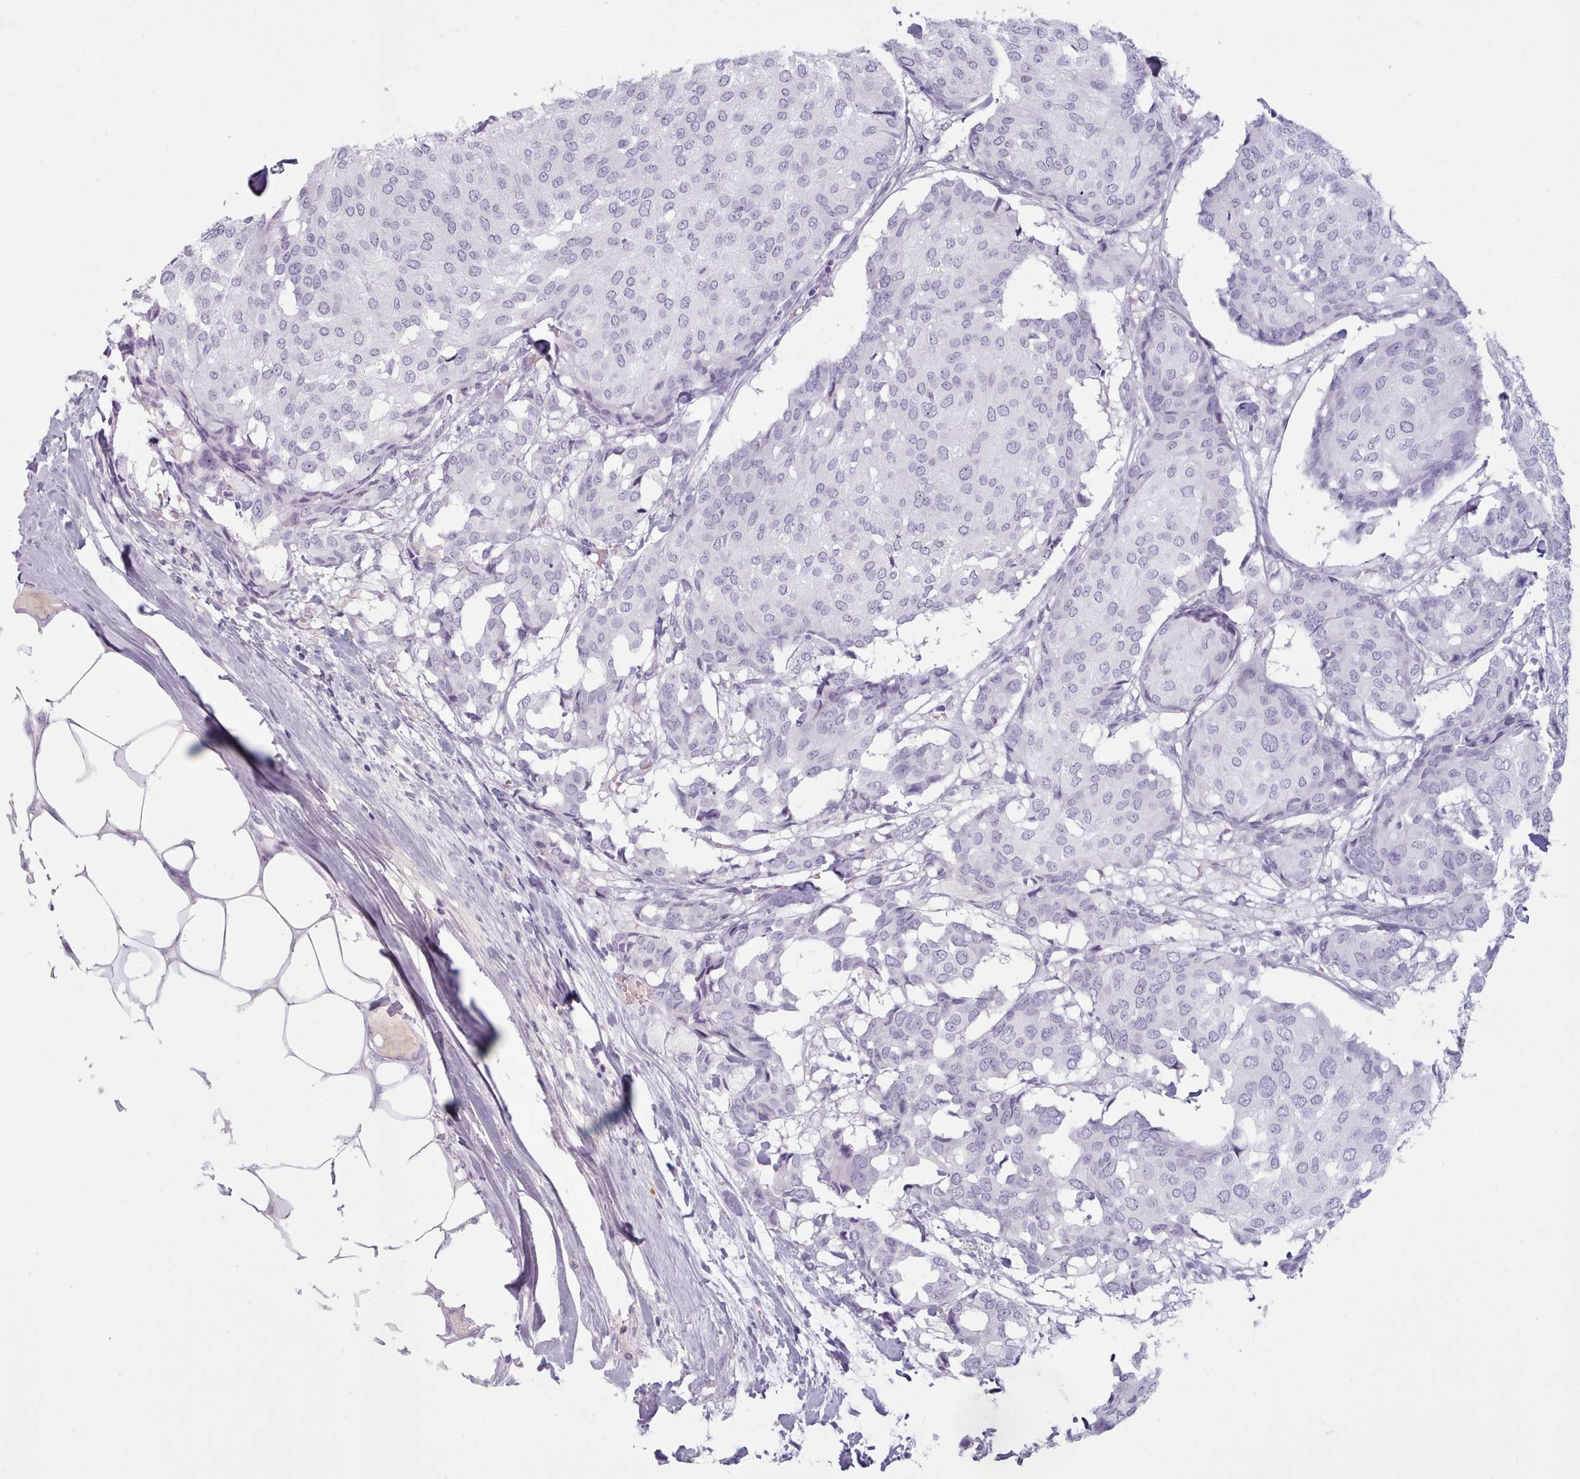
{"staining": {"intensity": "negative", "quantity": "none", "location": "none"}, "tissue": "breast cancer", "cell_type": "Tumor cells", "image_type": "cancer", "snomed": [{"axis": "morphology", "description": "Duct carcinoma"}, {"axis": "topography", "description": "Breast"}], "caption": "High magnification brightfield microscopy of breast invasive ductal carcinoma stained with DAB (brown) and counterstained with hematoxylin (blue): tumor cells show no significant staining.", "gene": "ZNF43", "patient": {"sex": "female", "age": 75}}